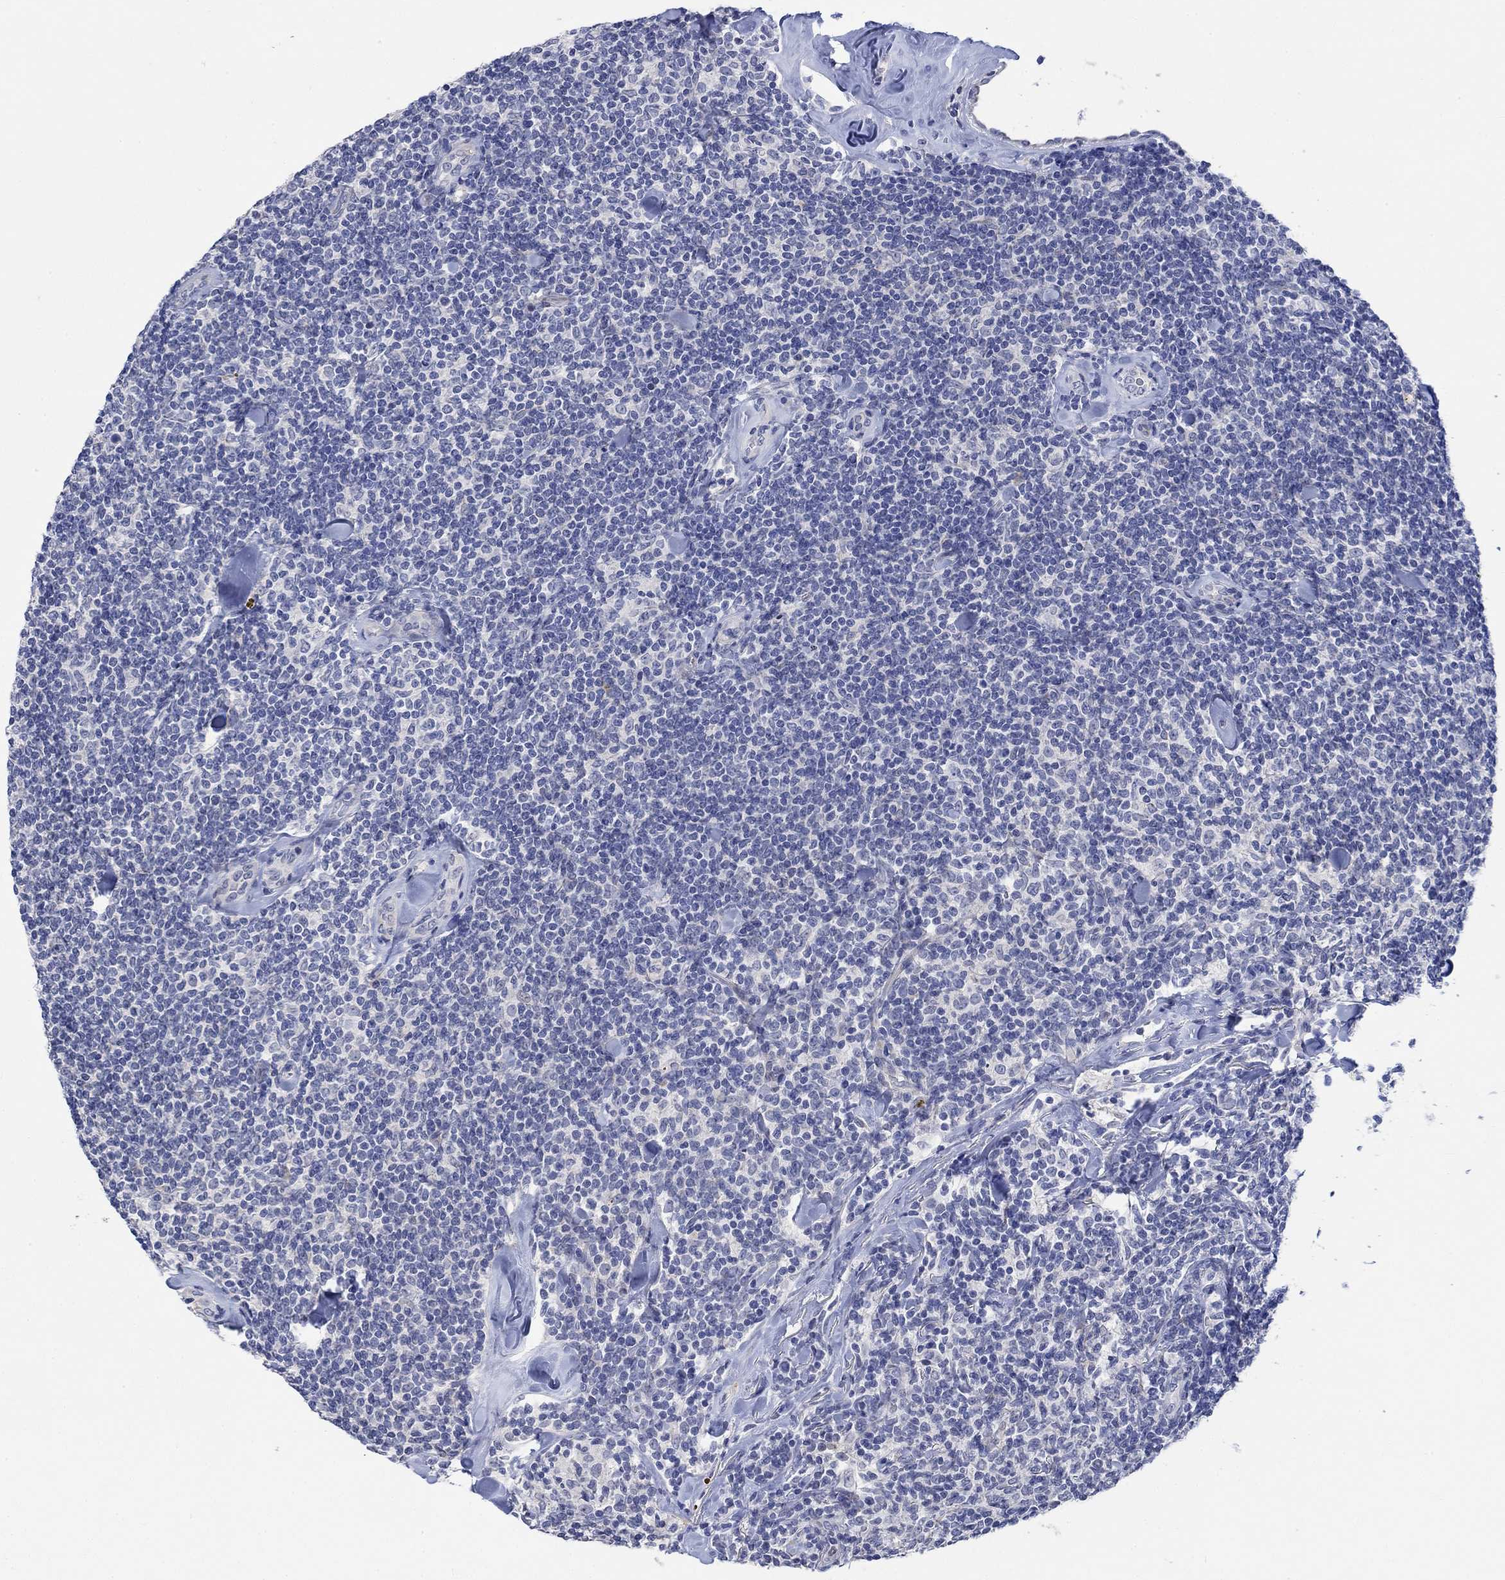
{"staining": {"intensity": "negative", "quantity": "none", "location": "none"}, "tissue": "lymphoma", "cell_type": "Tumor cells", "image_type": "cancer", "snomed": [{"axis": "morphology", "description": "Malignant lymphoma, non-Hodgkin's type, Low grade"}, {"axis": "topography", "description": "Lymph node"}], "caption": "Protein analysis of lymphoma reveals no significant staining in tumor cells.", "gene": "DLK1", "patient": {"sex": "female", "age": 56}}